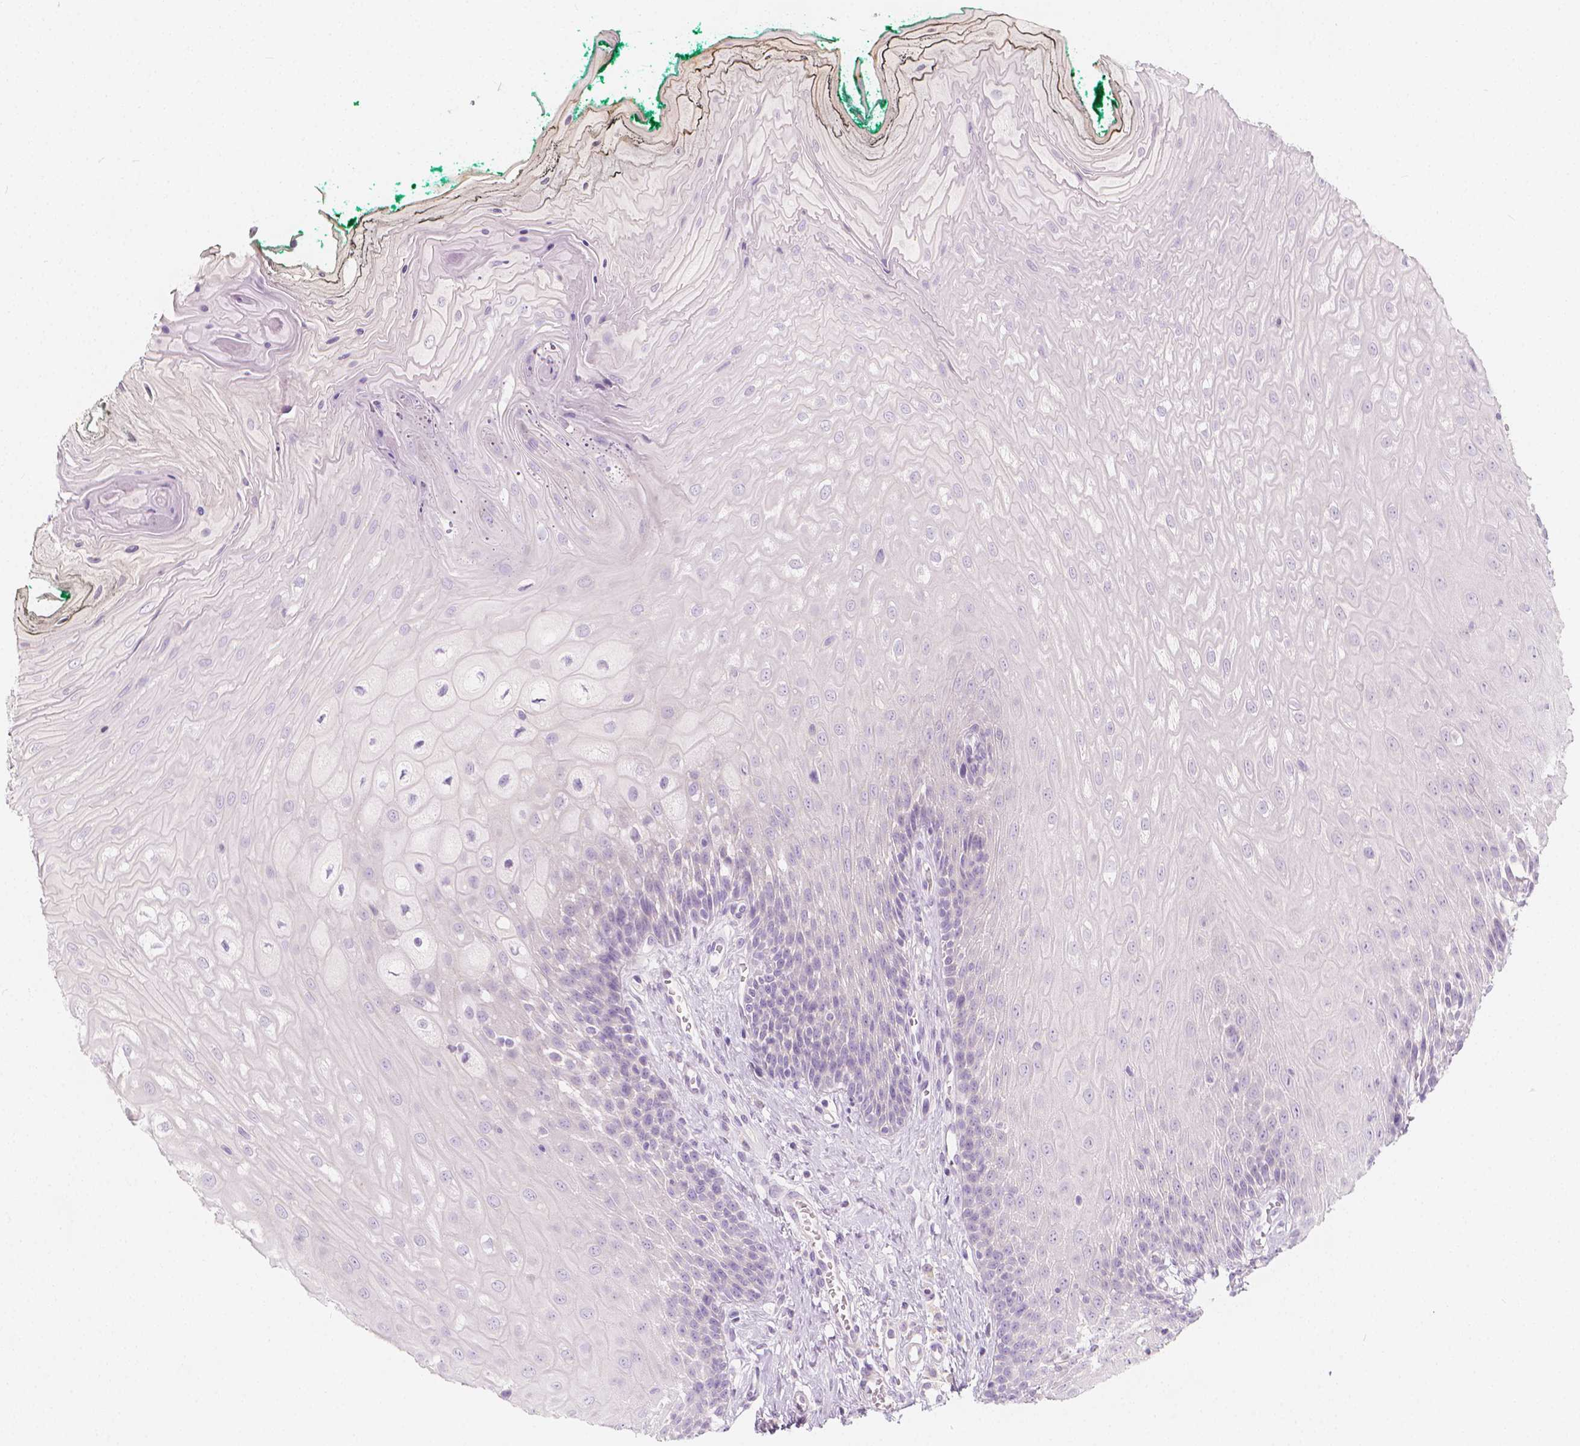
{"staining": {"intensity": "negative", "quantity": "none", "location": "none"}, "tissue": "oral mucosa", "cell_type": "Squamous epithelial cells", "image_type": "normal", "snomed": [{"axis": "morphology", "description": "Normal tissue, NOS"}, {"axis": "topography", "description": "Oral tissue"}], "caption": "Immunohistochemical staining of unremarkable oral mucosa displays no significant staining in squamous epithelial cells.", "gene": "RBFOX1", "patient": {"sex": "female", "age": 68}}